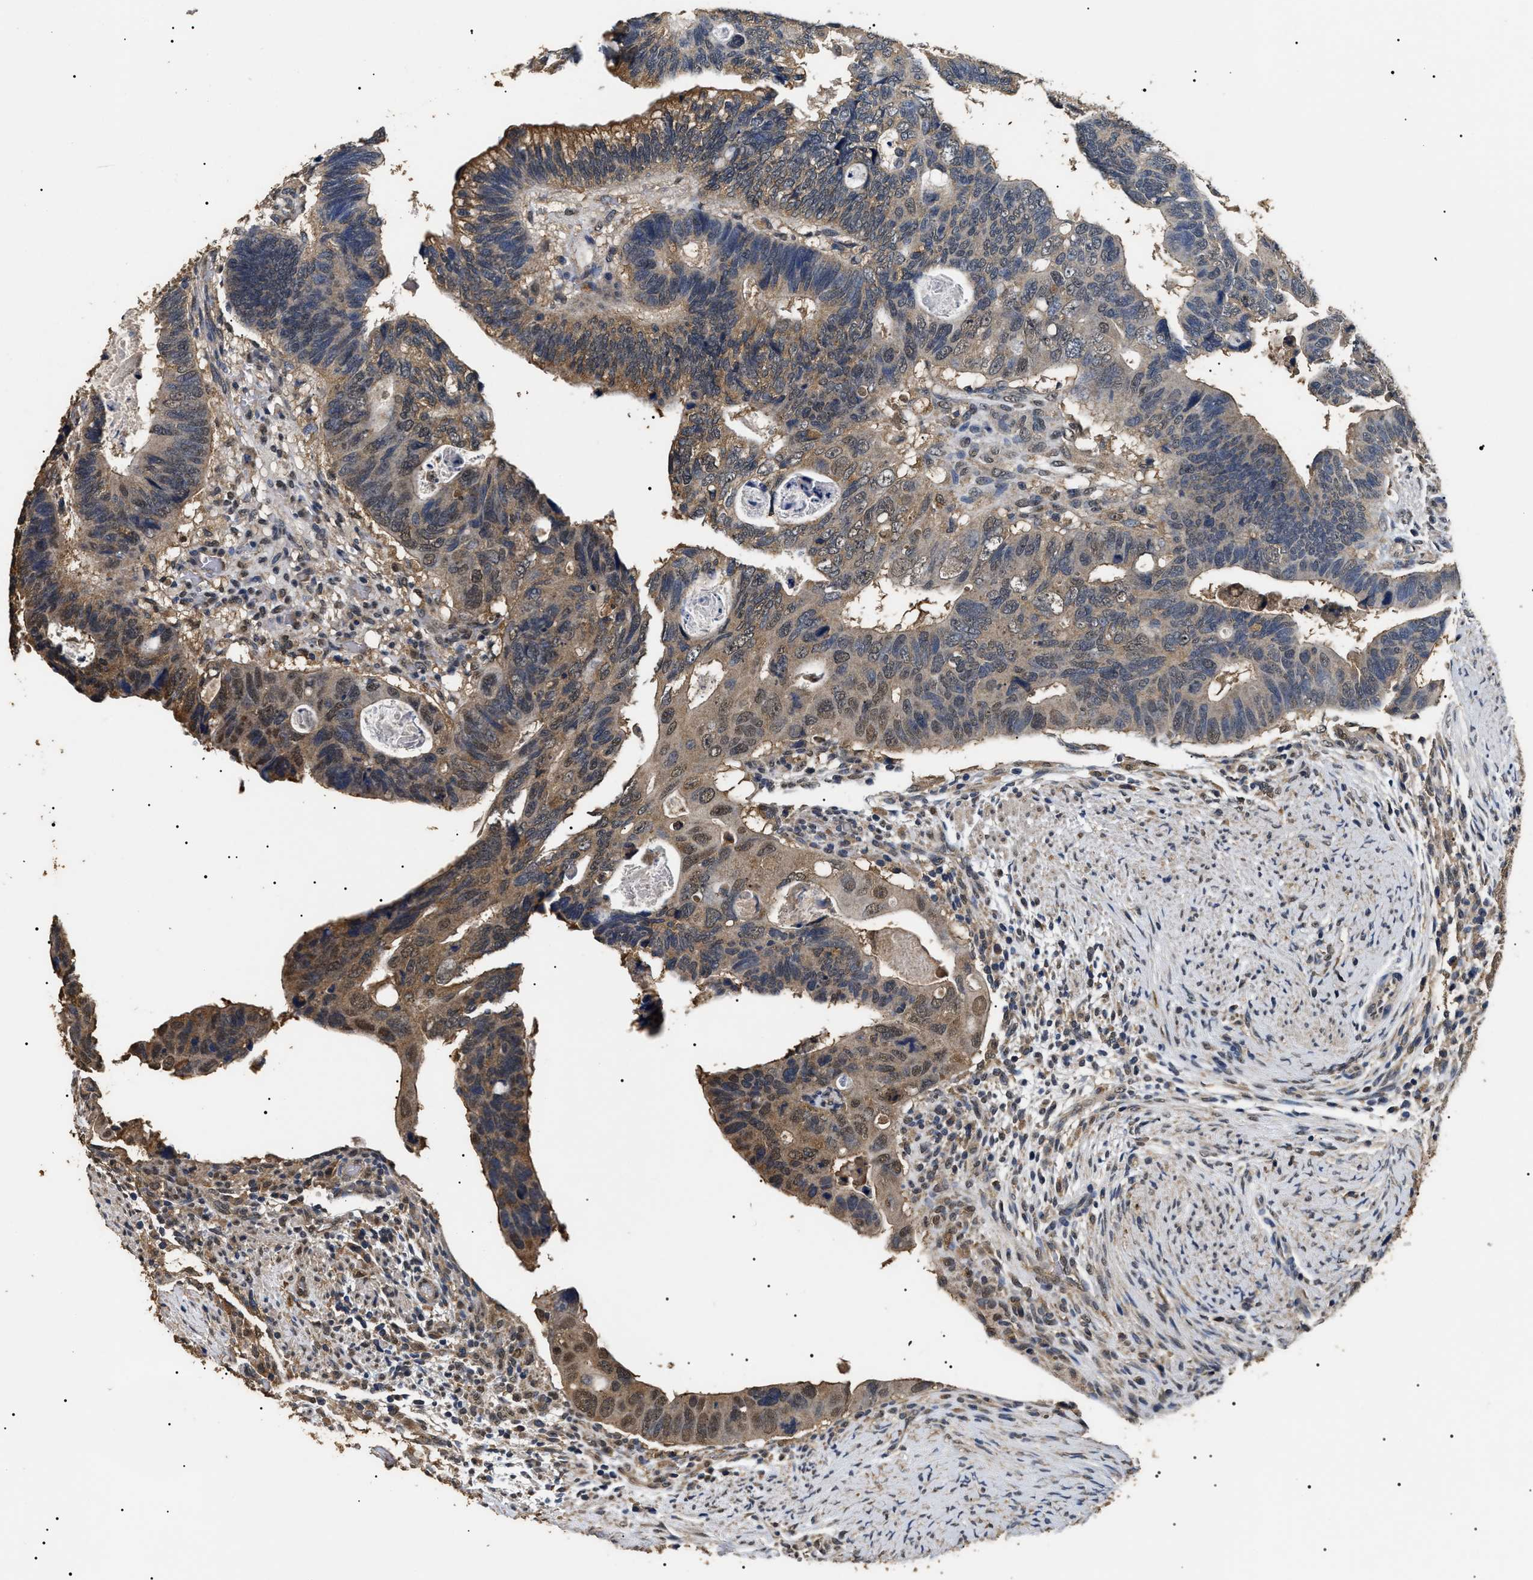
{"staining": {"intensity": "weak", "quantity": ">75%", "location": "cytoplasmic/membranous,nuclear"}, "tissue": "colorectal cancer", "cell_type": "Tumor cells", "image_type": "cancer", "snomed": [{"axis": "morphology", "description": "Adenocarcinoma, NOS"}, {"axis": "topography", "description": "Rectum"}], "caption": "Protein expression analysis of human colorectal cancer reveals weak cytoplasmic/membranous and nuclear expression in approximately >75% of tumor cells.", "gene": "PSMD8", "patient": {"sex": "male", "age": 53}}